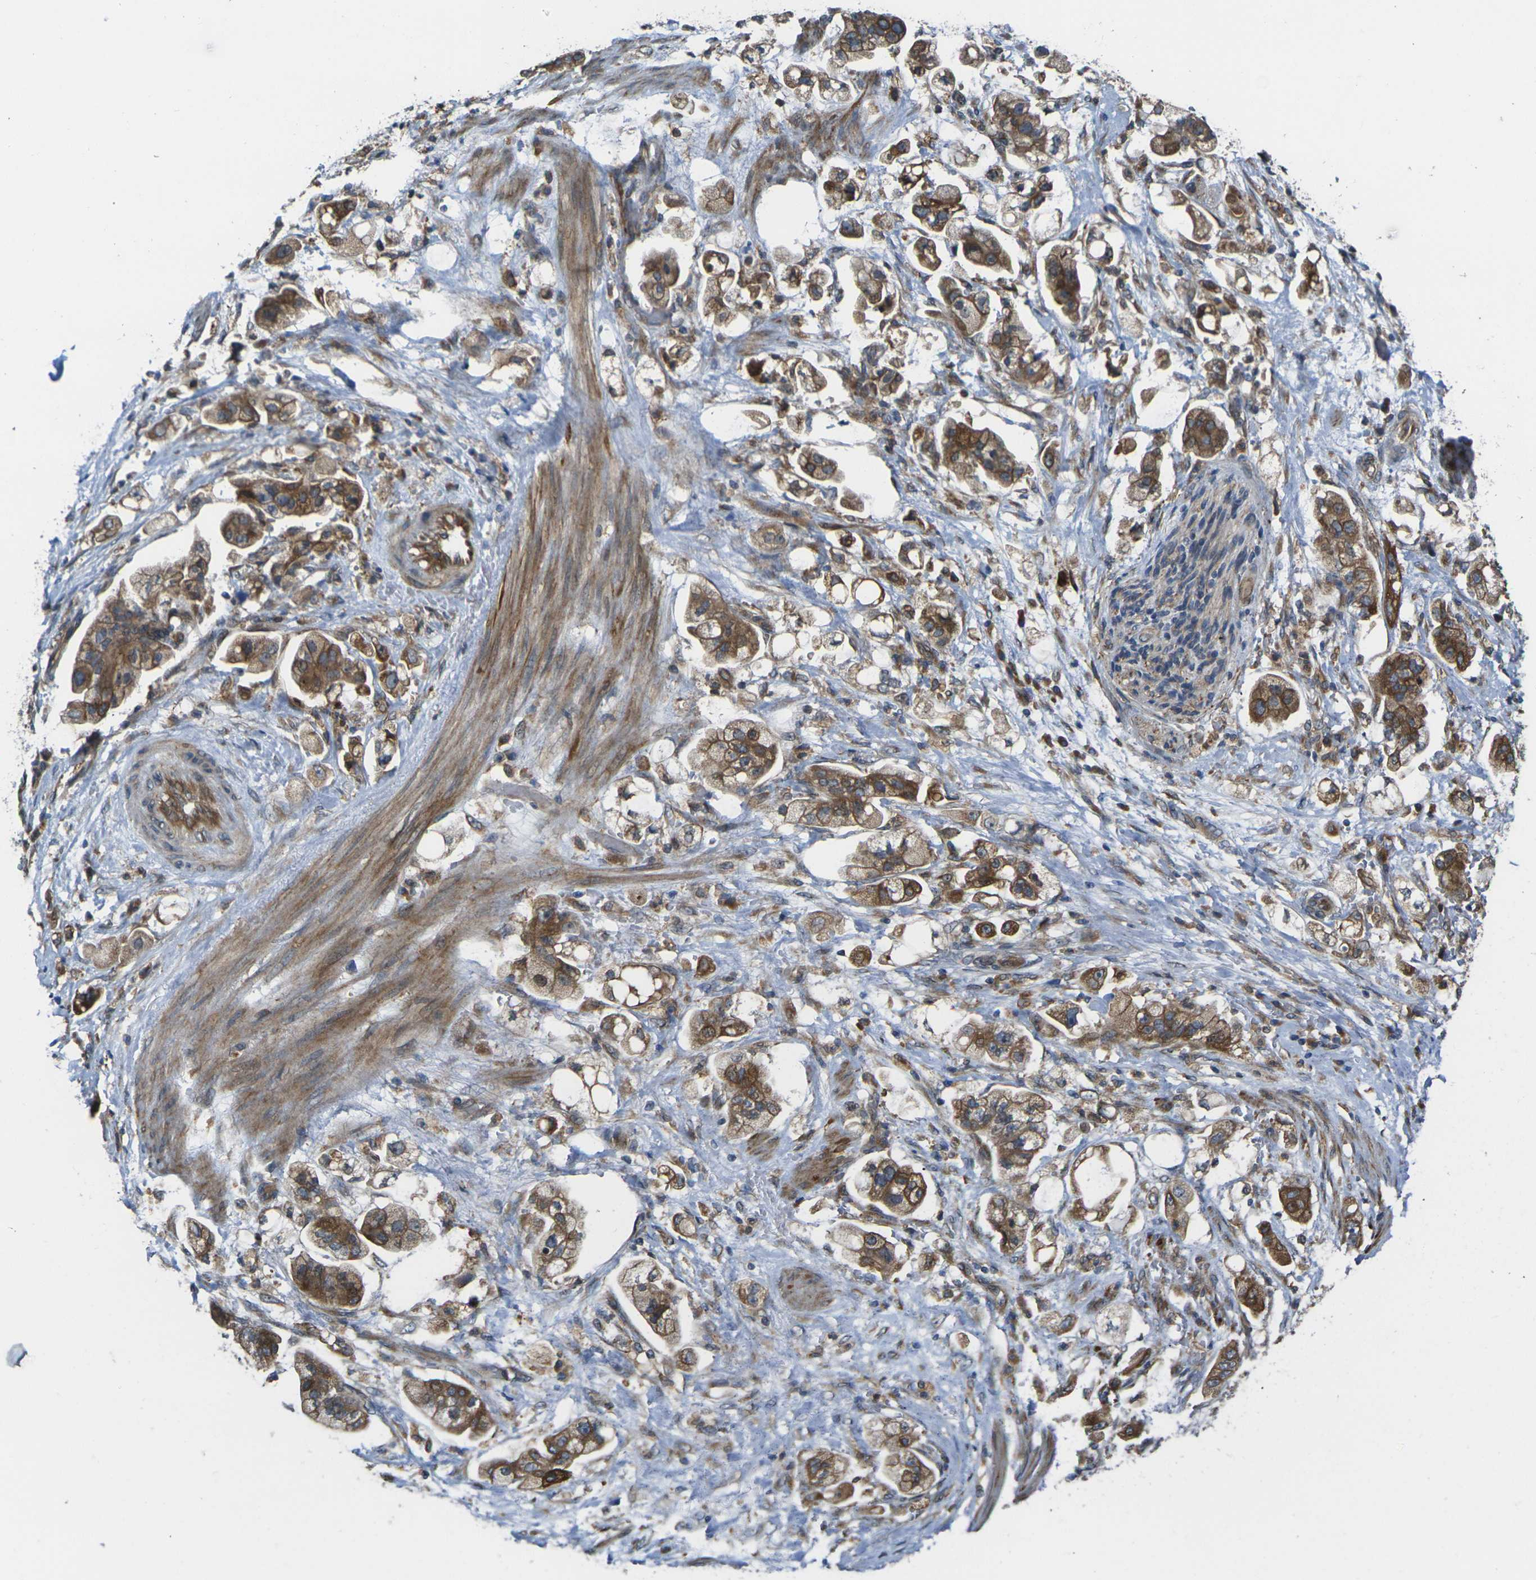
{"staining": {"intensity": "moderate", "quantity": ">75%", "location": "cytoplasmic/membranous"}, "tissue": "stomach cancer", "cell_type": "Tumor cells", "image_type": "cancer", "snomed": [{"axis": "morphology", "description": "Adenocarcinoma, NOS"}, {"axis": "topography", "description": "Stomach"}], "caption": "Stomach cancer stained with a brown dye reveals moderate cytoplasmic/membranous positive staining in about >75% of tumor cells.", "gene": "FZD1", "patient": {"sex": "male", "age": 62}}